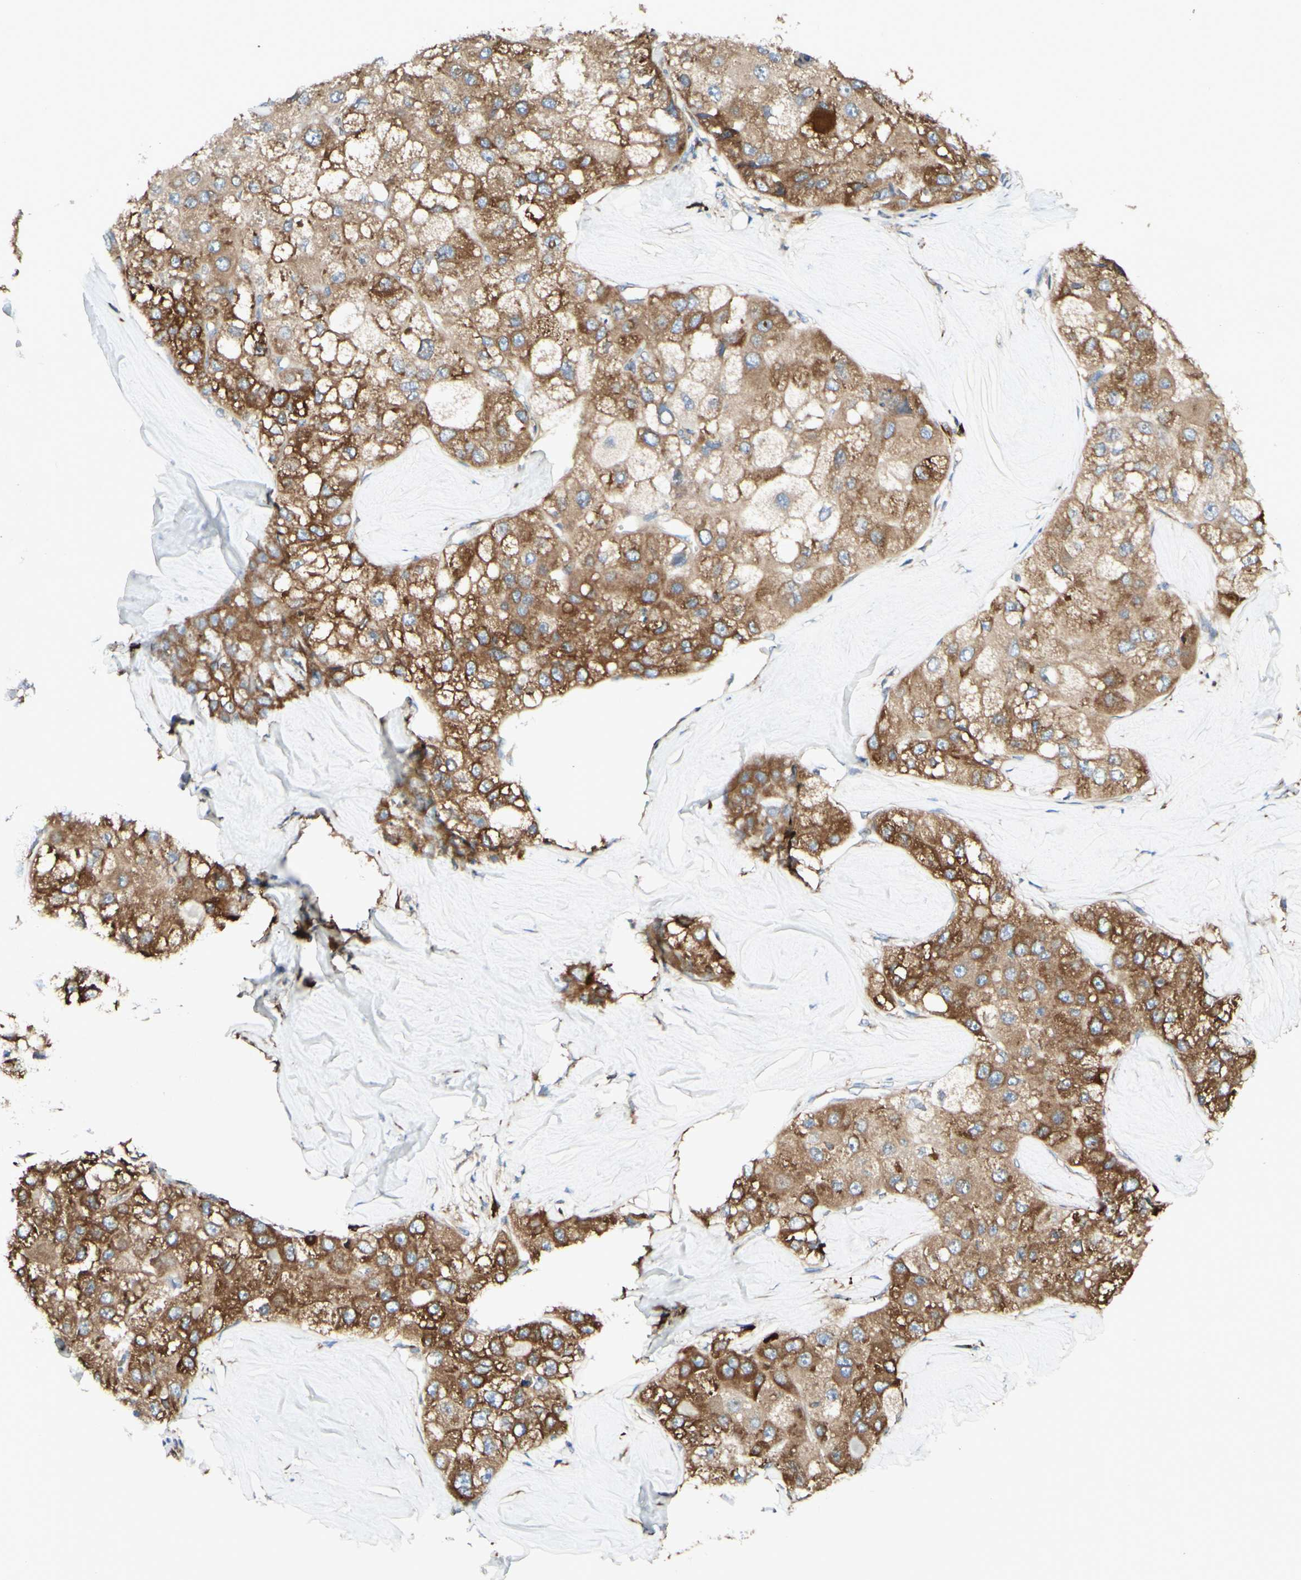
{"staining": {"intensity": "moderate", "quantity": ">75%", "location": "cytoplasmic/membranous"}, "tissue": "liver cancer", "cell_type": "Tumor cells", "image_type": "cancer", "snomed": [{"axis": "morphology", "description": "Carcinoma, Hepatocellular, NOS"}, {"axis": "topography", "description": "Liver"}], "caption": "Liver hepatocellular carcinoma stained for a protein reveals moderate cytoplasmic/membranous positivity in tumor cells.", "gene": "DNAJB11", "patient": {"sex": "male", "age": 80}}